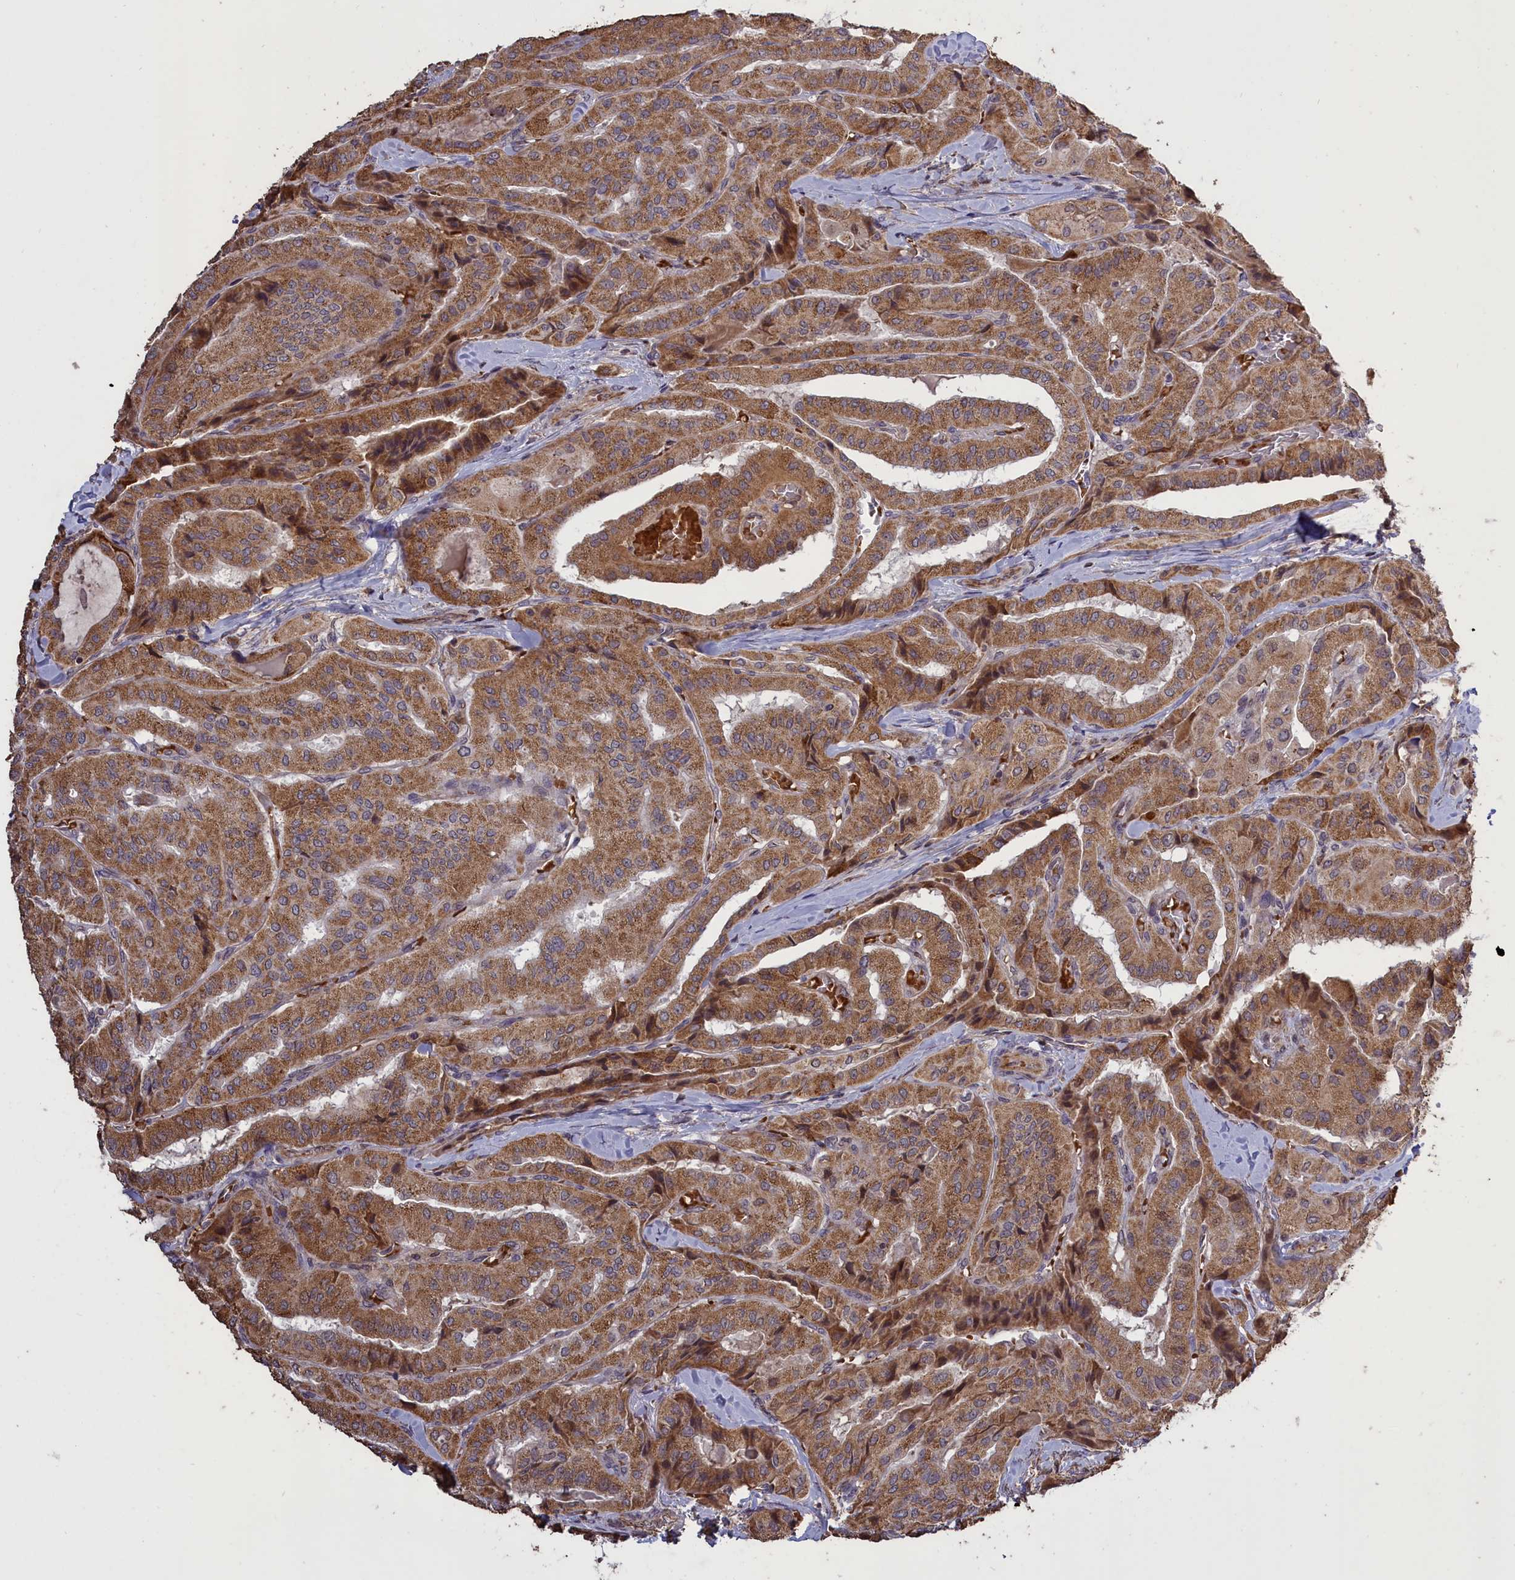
{"staining": {"intensity": "moderate", "quantity": ">75%", "location": "cytoplasmic/membranous"}, "tissue": "thyroid cancer", "cell_type": "Tumor cells", "image_type": "cancer", "snomed": [{"axis": "morphology", "description": "Normal tissue, NOS"}, {"axis": "morphology", "description": "Papillary adenocarcinoma, NOS"}, {"axis": "topography", "description": "Thyroid gland"}], "caption": "Human thyroid papillary adenocarcinoma stained for a protein (brown) shows moderate cytoplasmic/membranous positive staining in approximately >75% of tumor cells.", "gene": "CLRN2", "patient": {"sex": "female", "age": 59}}